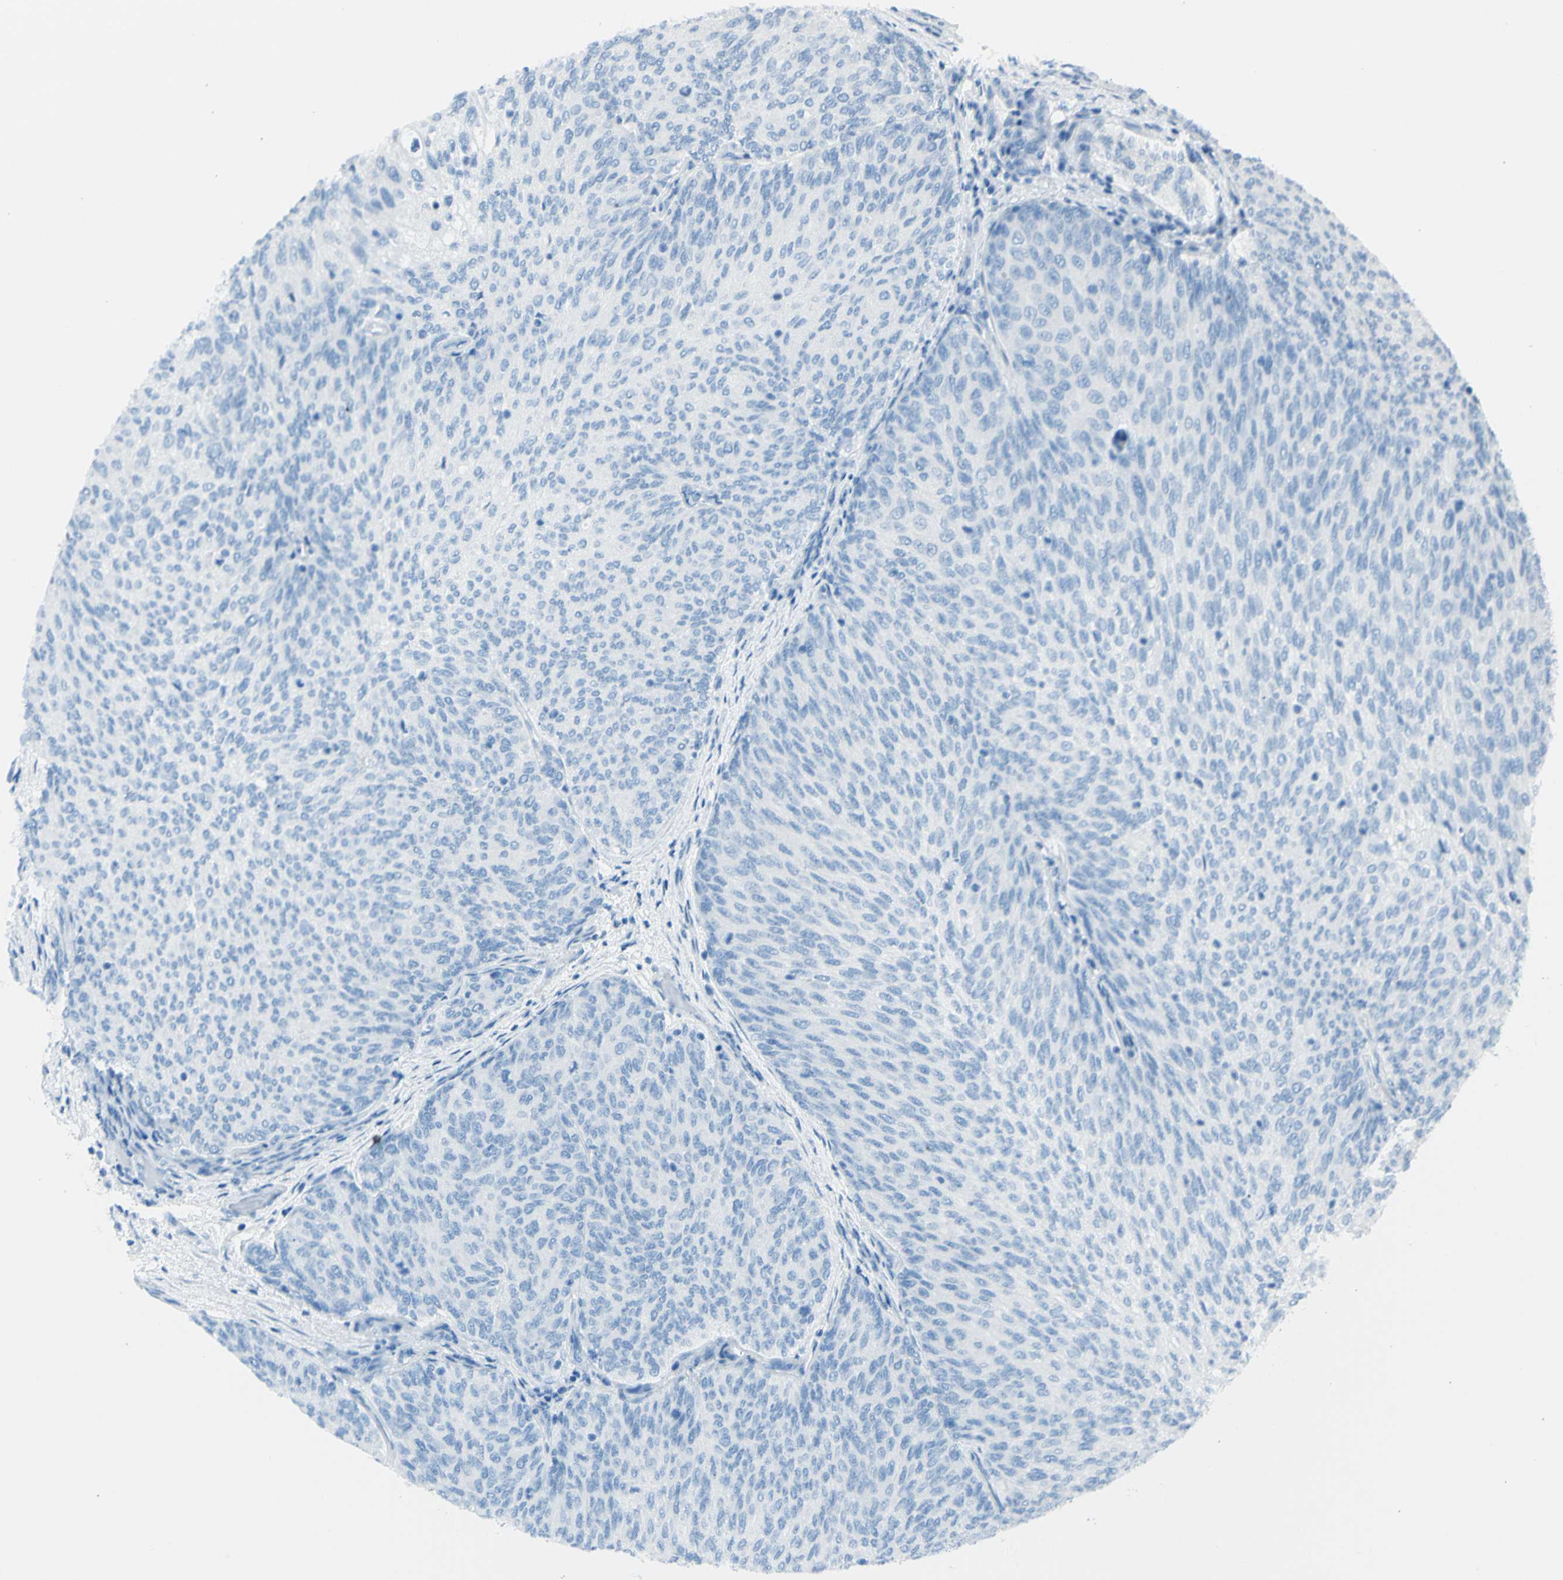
{"staining": {"intensity": "negative", "quantity": "none", "location": "none"}, "tissue": "urothelial cancer", "cell_type": "Tumor cells", "image_type": "cancer", "snomed": [{"axis": "morphology", "description": "Urothelial carcinoma, Low grade"}, {"axis": "topography", "description": "Urinary bladder"}], "caption": "Immunohistochemical staining of human urothelial cancer demonstrates no significant staining in tumor cells.", "gene": "TFPI2", "patient": {"sex": "female", "age": 79}}